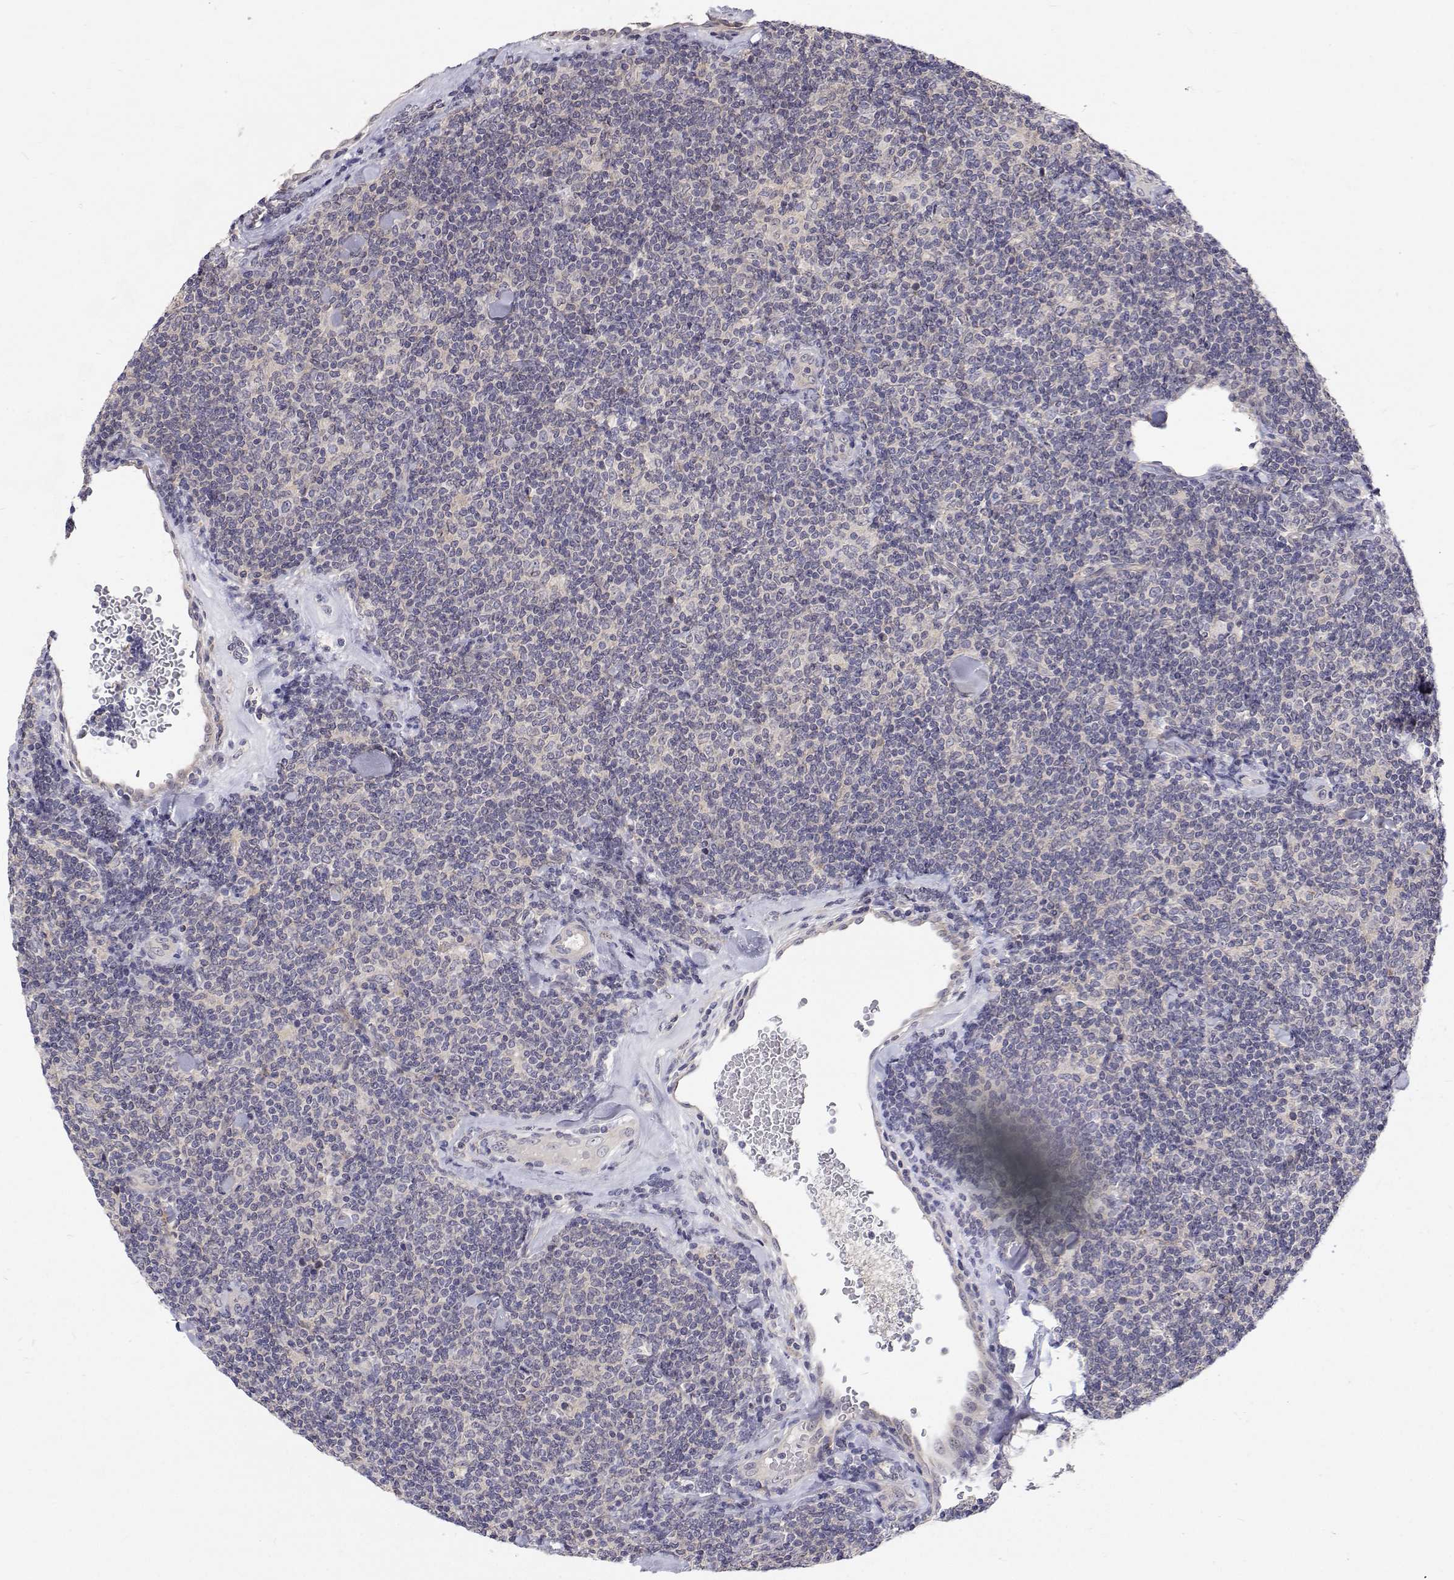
{"staining": {"intensity": "negative", "quantity": "none", "location": "none"}, "tissue": "lymphoma", "cell_type": "Tumor cells", "image_type": "cancer", "snomed": [{"axis": "morphology", "description": "Malignant lymphoma, non-Hodgkin's type, Low grade"}, {"axis": "topography", "description": "Lymph node"}], "caption": "DAB (3,3'-diaminobenzidine) immunohistochemical staining of malignant lymphoma, non-Hodgkin's type (low-grade) shows no significant expression in tumor cells. Nuclei are stained in blue.", "gene": "MYPN", "patient": {"sex": "female", "age": 56}}